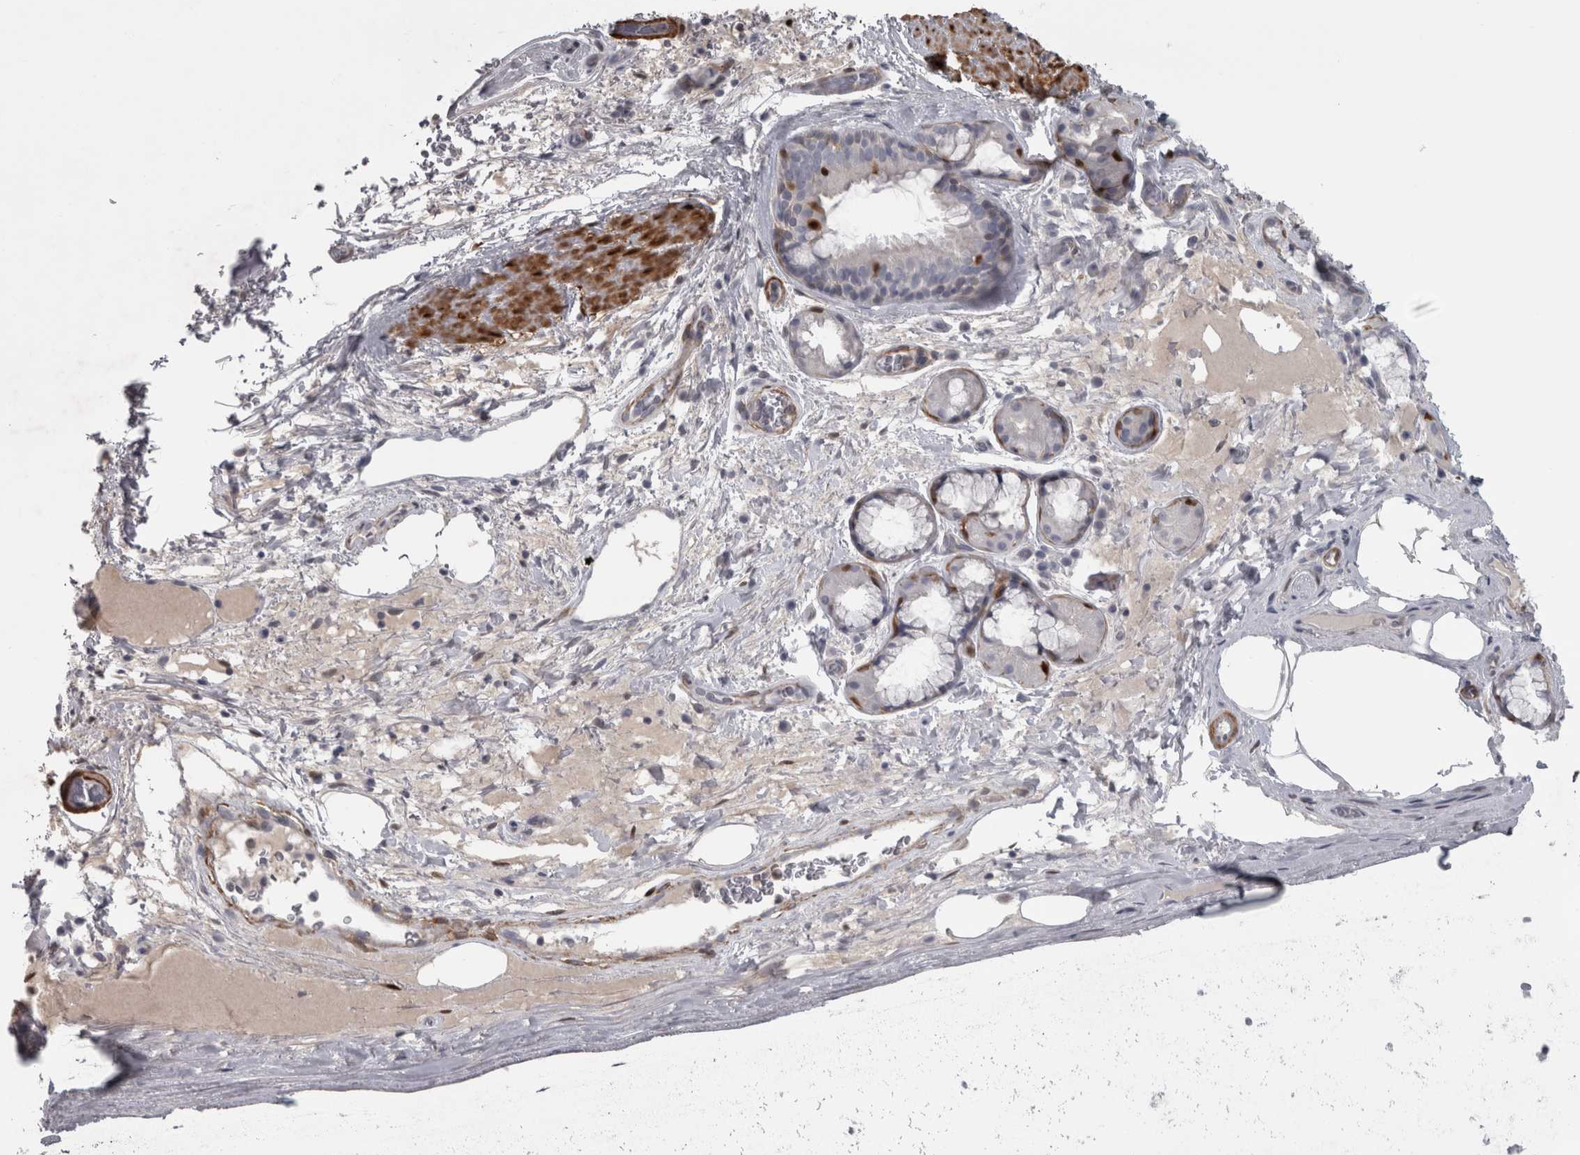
{"staining": {"intensity": "negative", "quantity": "none", "location": "none"}, "tissue": "bronchus", "cell_type": "Respiratory epithelial cells", "image_type": "normal", "snomed": [{"axis": "morphology", "description": "Normal tissue, NOS"}, {"axis": "topography", "description": "Cartilage tissue"}], "caption": "This is an immunohistochemistry micrograph of benign human bronchus. There is no expression in respiratory epithelial cells.", "gene": "PPP1R12B", "patient": {"sex": "female", "age": 63}}